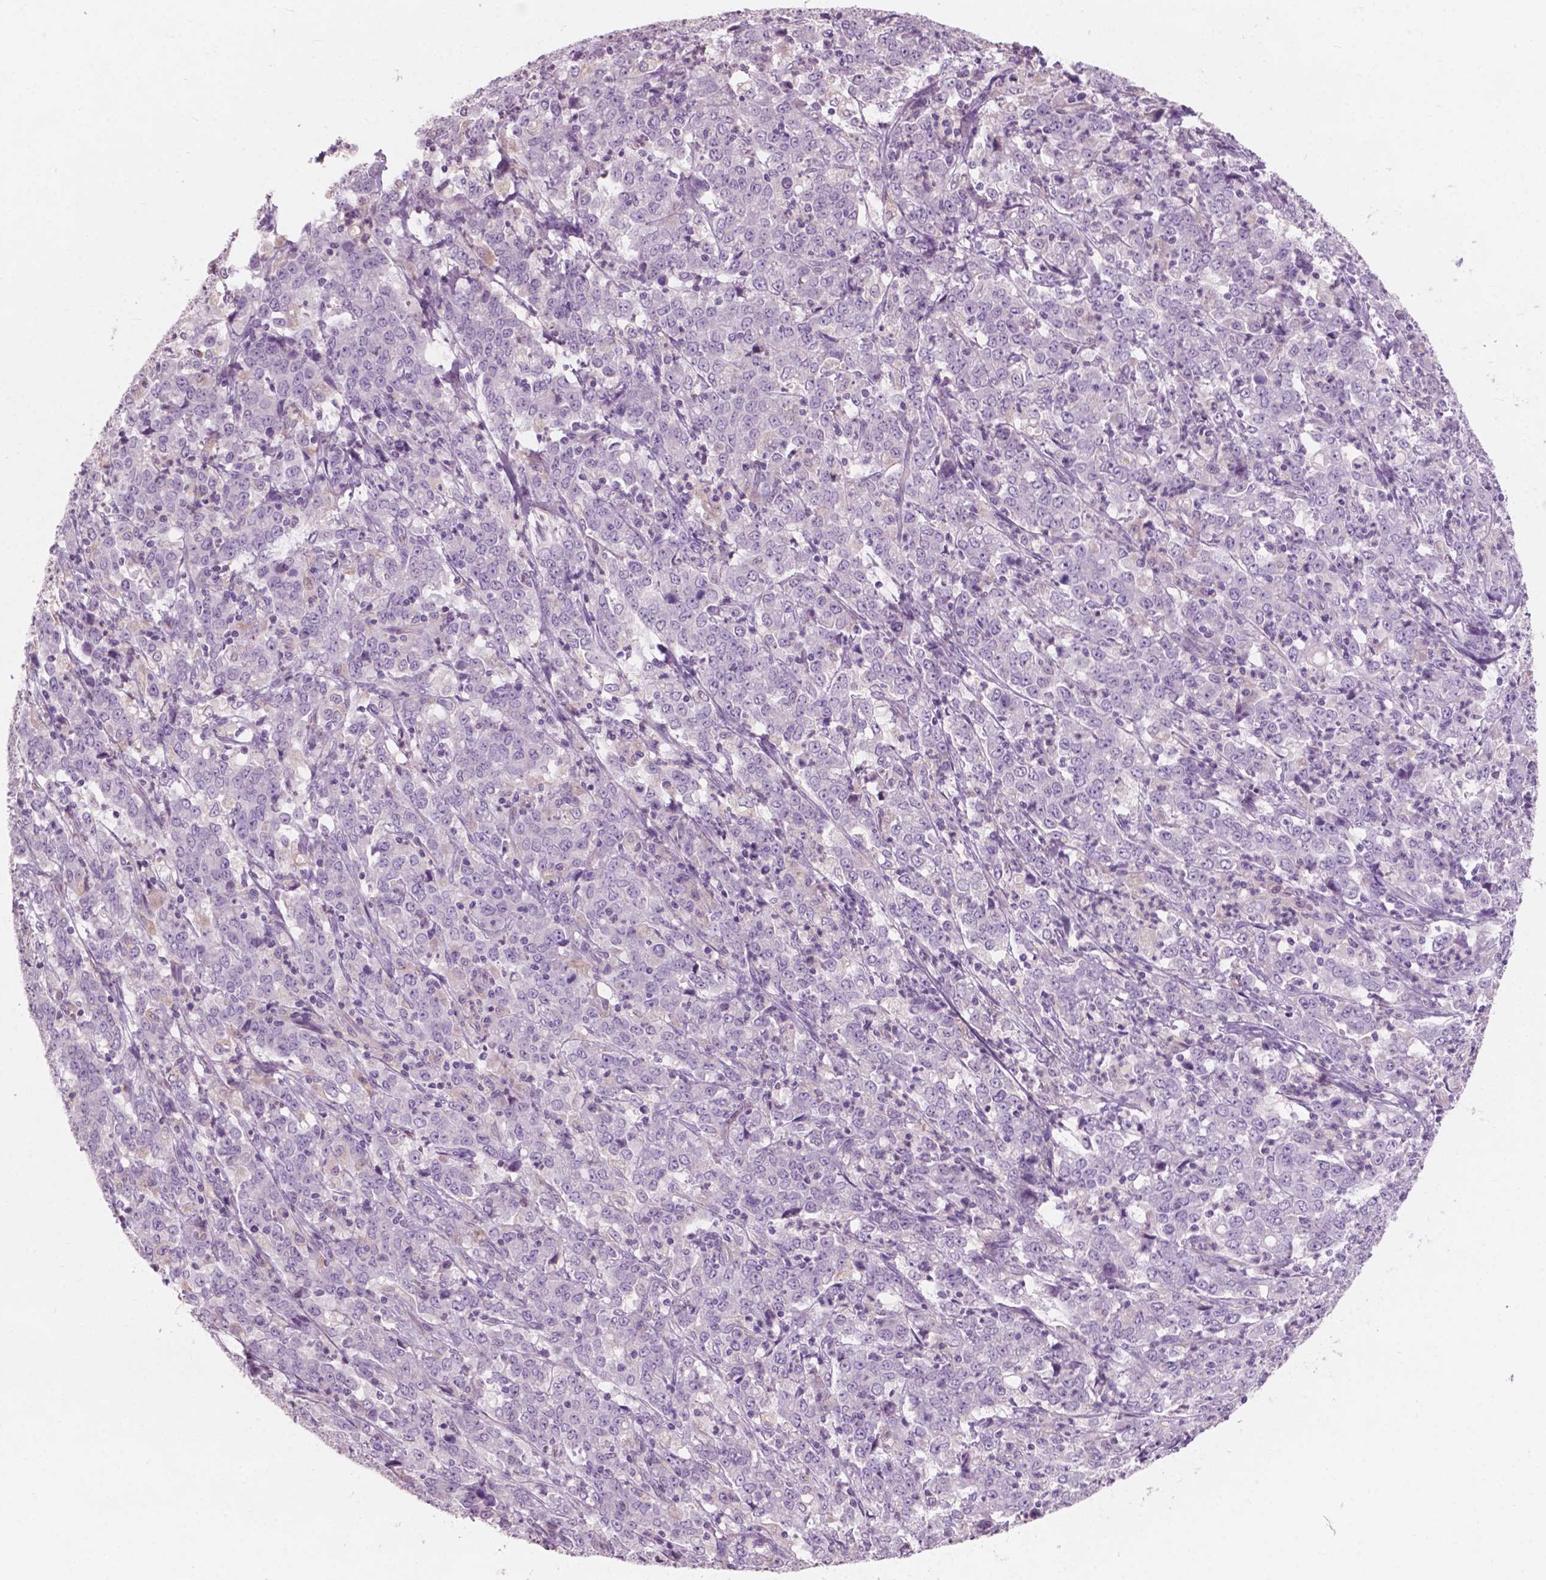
{"staining": {"intensity": "negative", "quantity": "none", "location": "none"}, "tissue": "stomach cancer", "cell_type": "Tumor cells", "image_type": "cancer", "snomed": [{"axis": "morphology", "description": "Adenocarcinoma, NOS"}, {"axis": "topography", "description": "Stomach, lower"}], "caption": "Human adenocarcinoma (stomach) stained for a protein using IHC demonstrates no staining in tumor cells.", "gene": "AWAT1", "patient": {"sex": "female", "age": 71}}